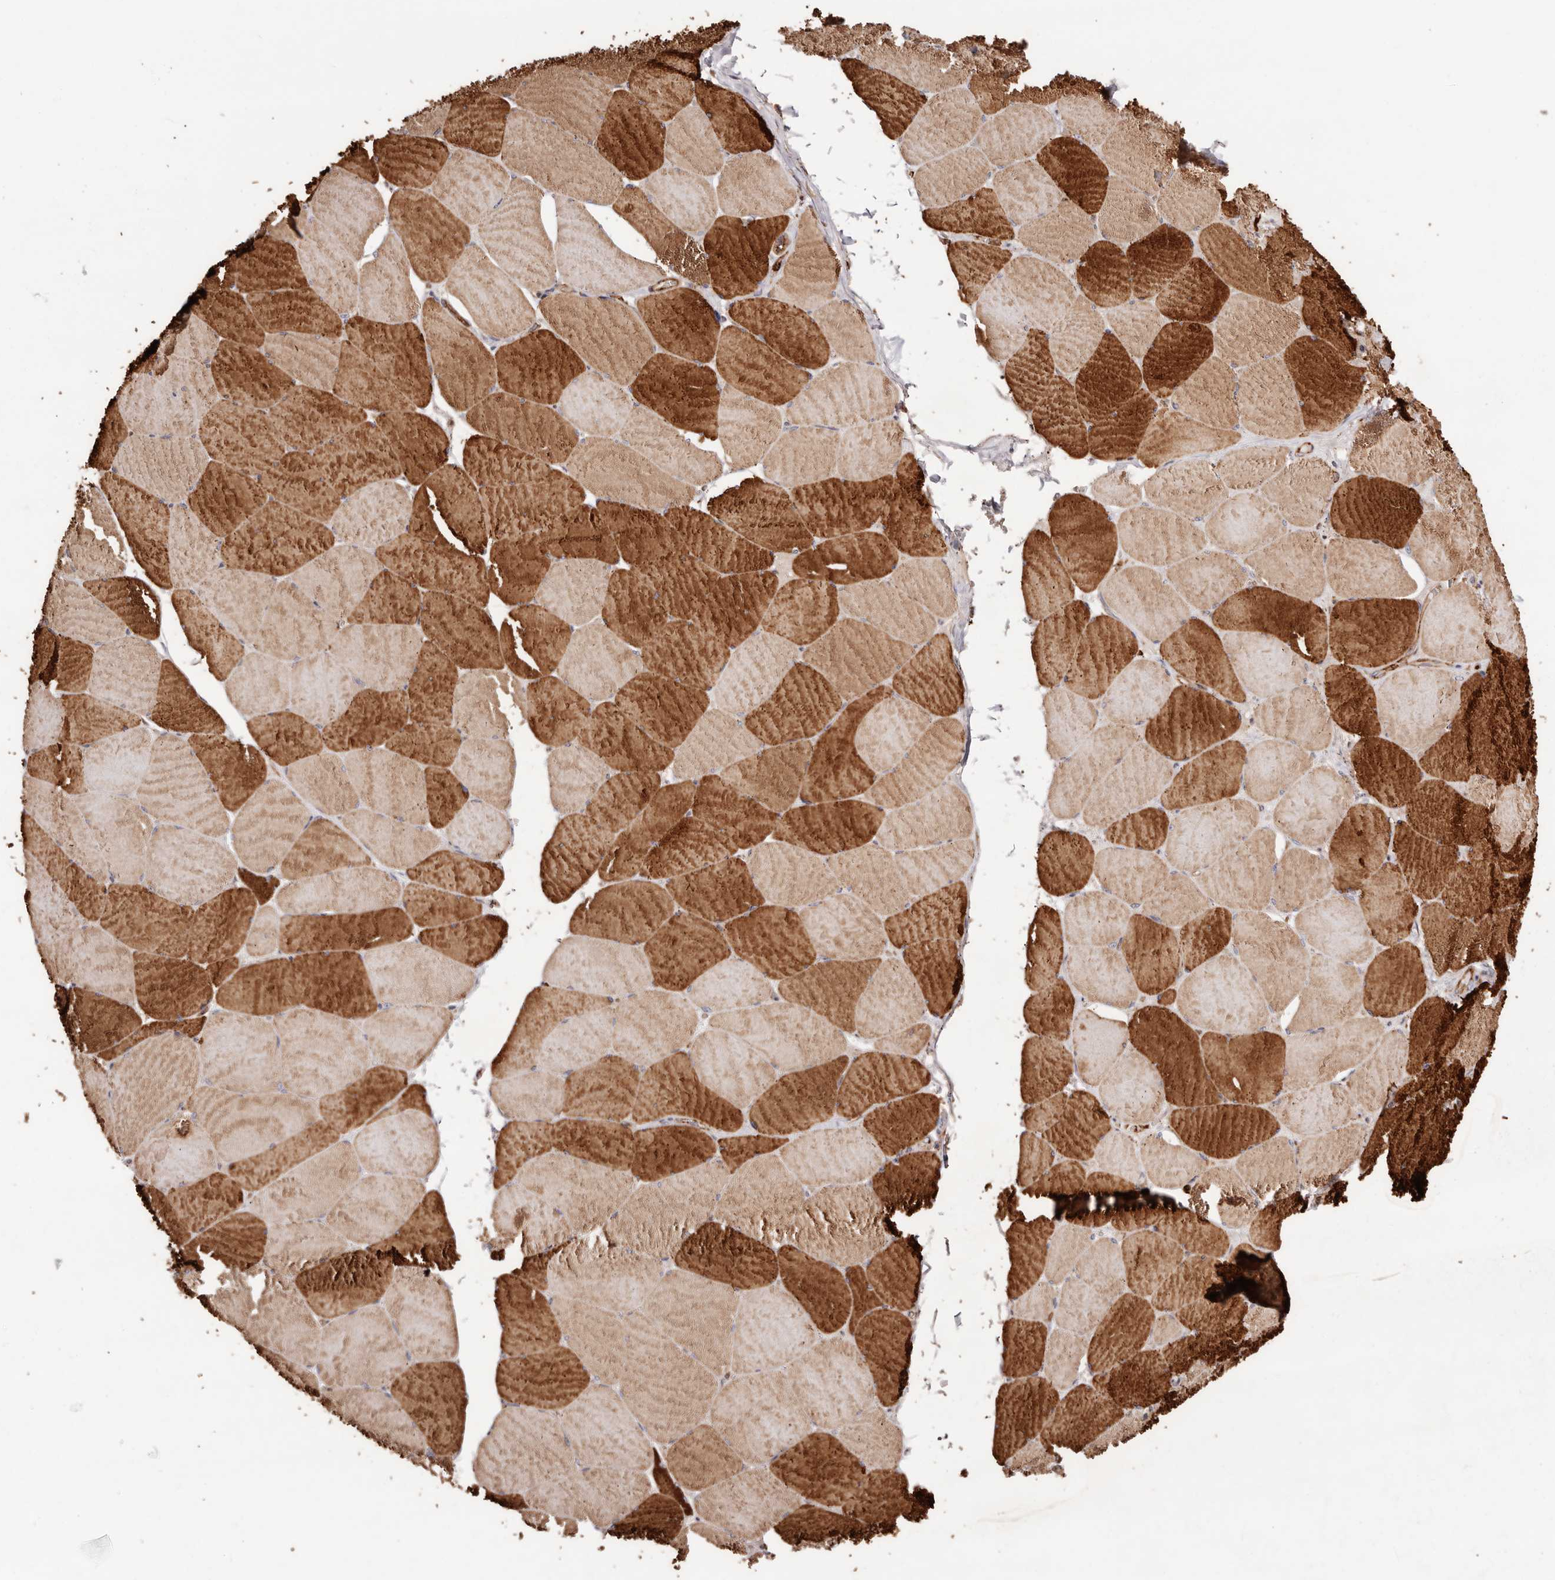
{"staining": {"intensity": "strong", "quantity": ">75%", "location": "cytoplasmic/membranous"}, "tissue": "skeletal muscle", "cell_type": "Myocytes", "image_type": "normal", "snomed": [{"axis": "morphology", "description": "Normal tissue, NOS"}, {"axis": "topography", "description": "Skeletal muscle"}, {"axis": "topography", "description": "Head-Neck"}], "caption": "Immunohistochemistry (IHC) (DAB) staining of benign skeletal muscle shows strong cytoplasmic/membranous protein staining in about >75% of myocytes.", "gene": "PTPN22", "patient": {"sex": "male", "age": 66}}